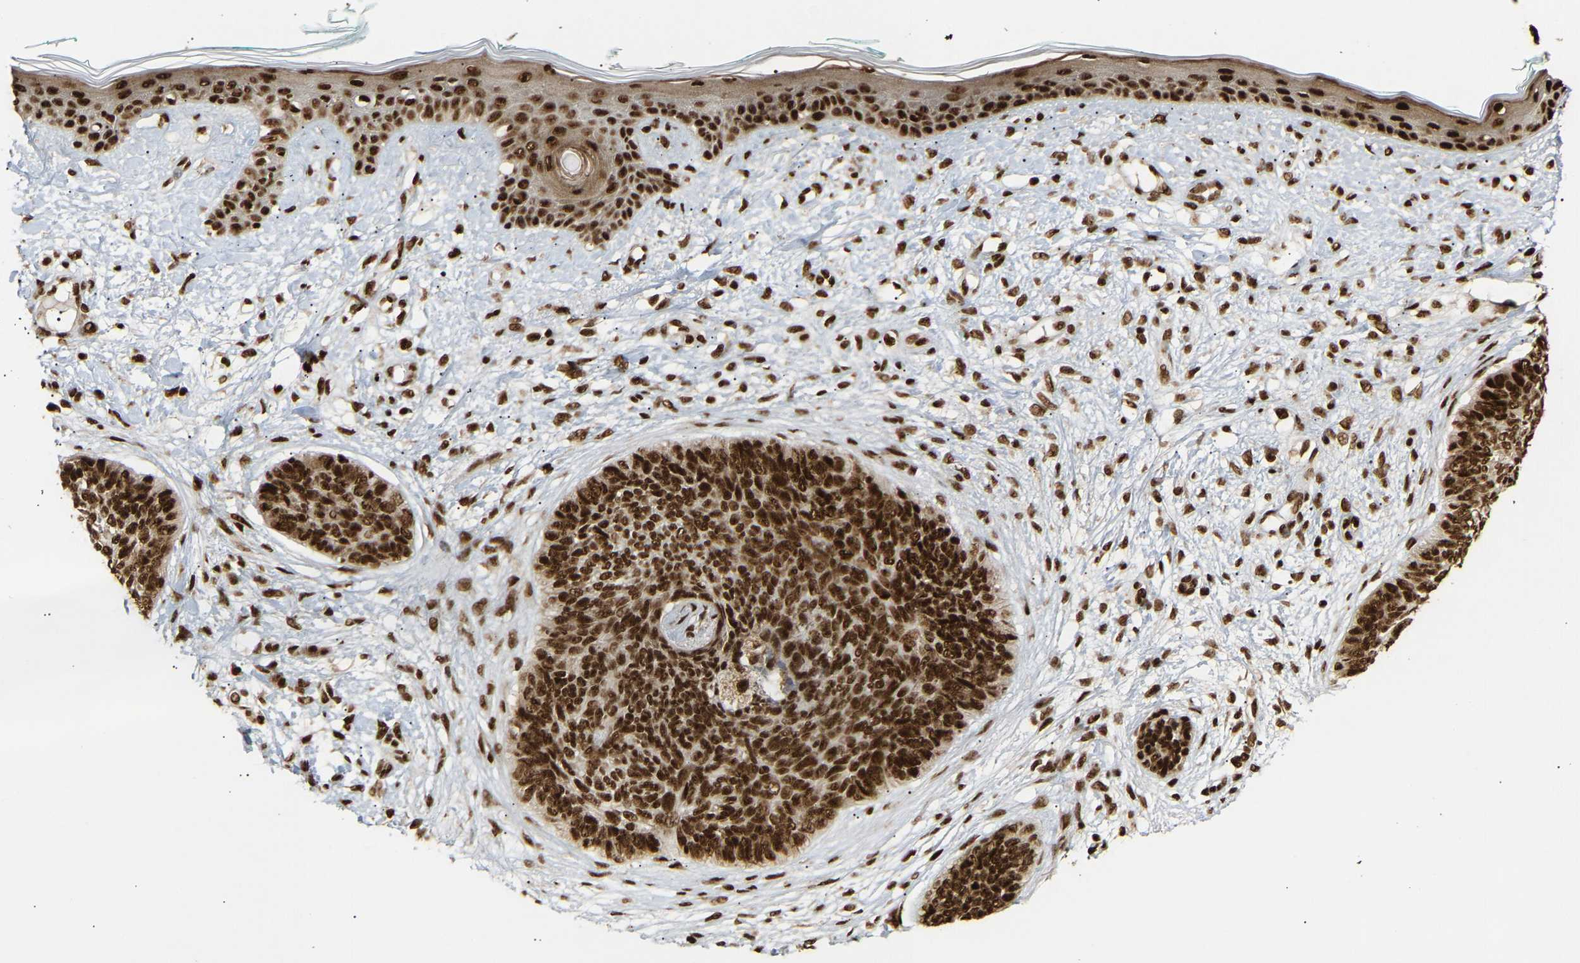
{"staining": {"intensity": "strong", "quantity": ">75%", "location": "nuclear"}, "tissue": "skin cancer", "cell_type": "Tumor cells", "image_type": "cancer", "snomed": [{"axis": "morphology", "description": "Basal cell carcinoma"}, {"axis": "topography", "description": "Skin"}], "caption": "Immunohistochemical staining of human skin cancer (basal cell carcinoma) displays high levels of strong nuclear protein positivity in about >75% of tumor cells.", "gene": "ALYREF", "patient": {"sex": "female", "age": 84}}